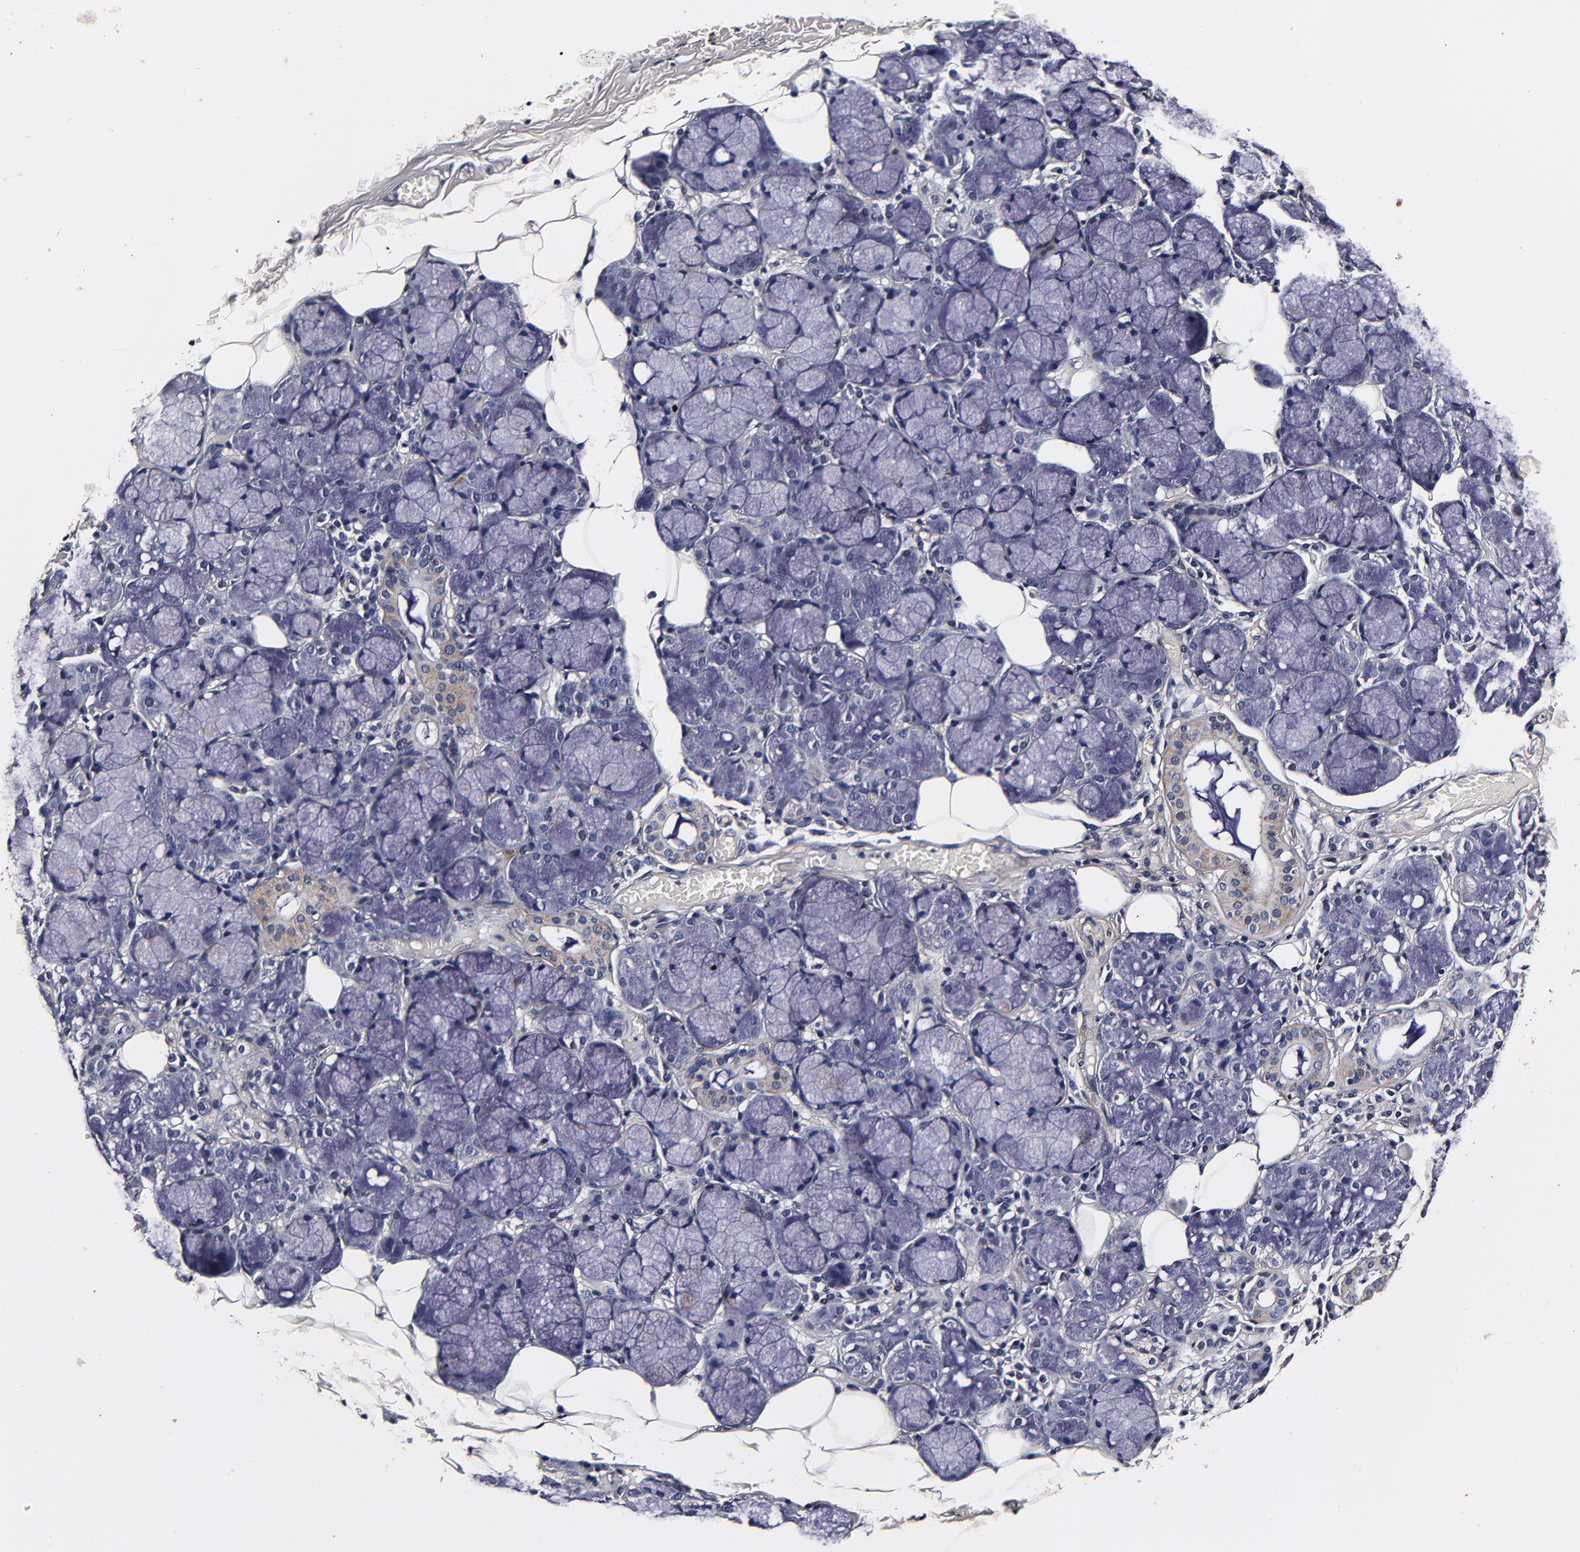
{"staining": {"intensity": "negative", "quantity": "none", "location": "none"}, "tissue": "salivary gland", "cell_type": "Glandular cells", "image_type": "normal", "snomed": [{"axis": "morphology", "description": "Normal tissue, NOS"}, {"axis": "topography", "description": "Skeletal muscle"}, {"axis": "topography", "description": "Oral tissue"}, {"axis": "topography", "description": "Salivary gland"}, {"axis": "topography", "description": "Peripheral nerve tissue"}], "caption": "A high-resolution image shows immunohistochemistry (IHC) staining of unremarkable salivary gland, which demonstrates no significant staining in glandular cells. Brightfield microscopy of IHC stained with DAB (brown) and hematoxylin (blue), captured at high magnification.", "gene": "MMP15", "patient": {"sex": "male", "age": 54}}